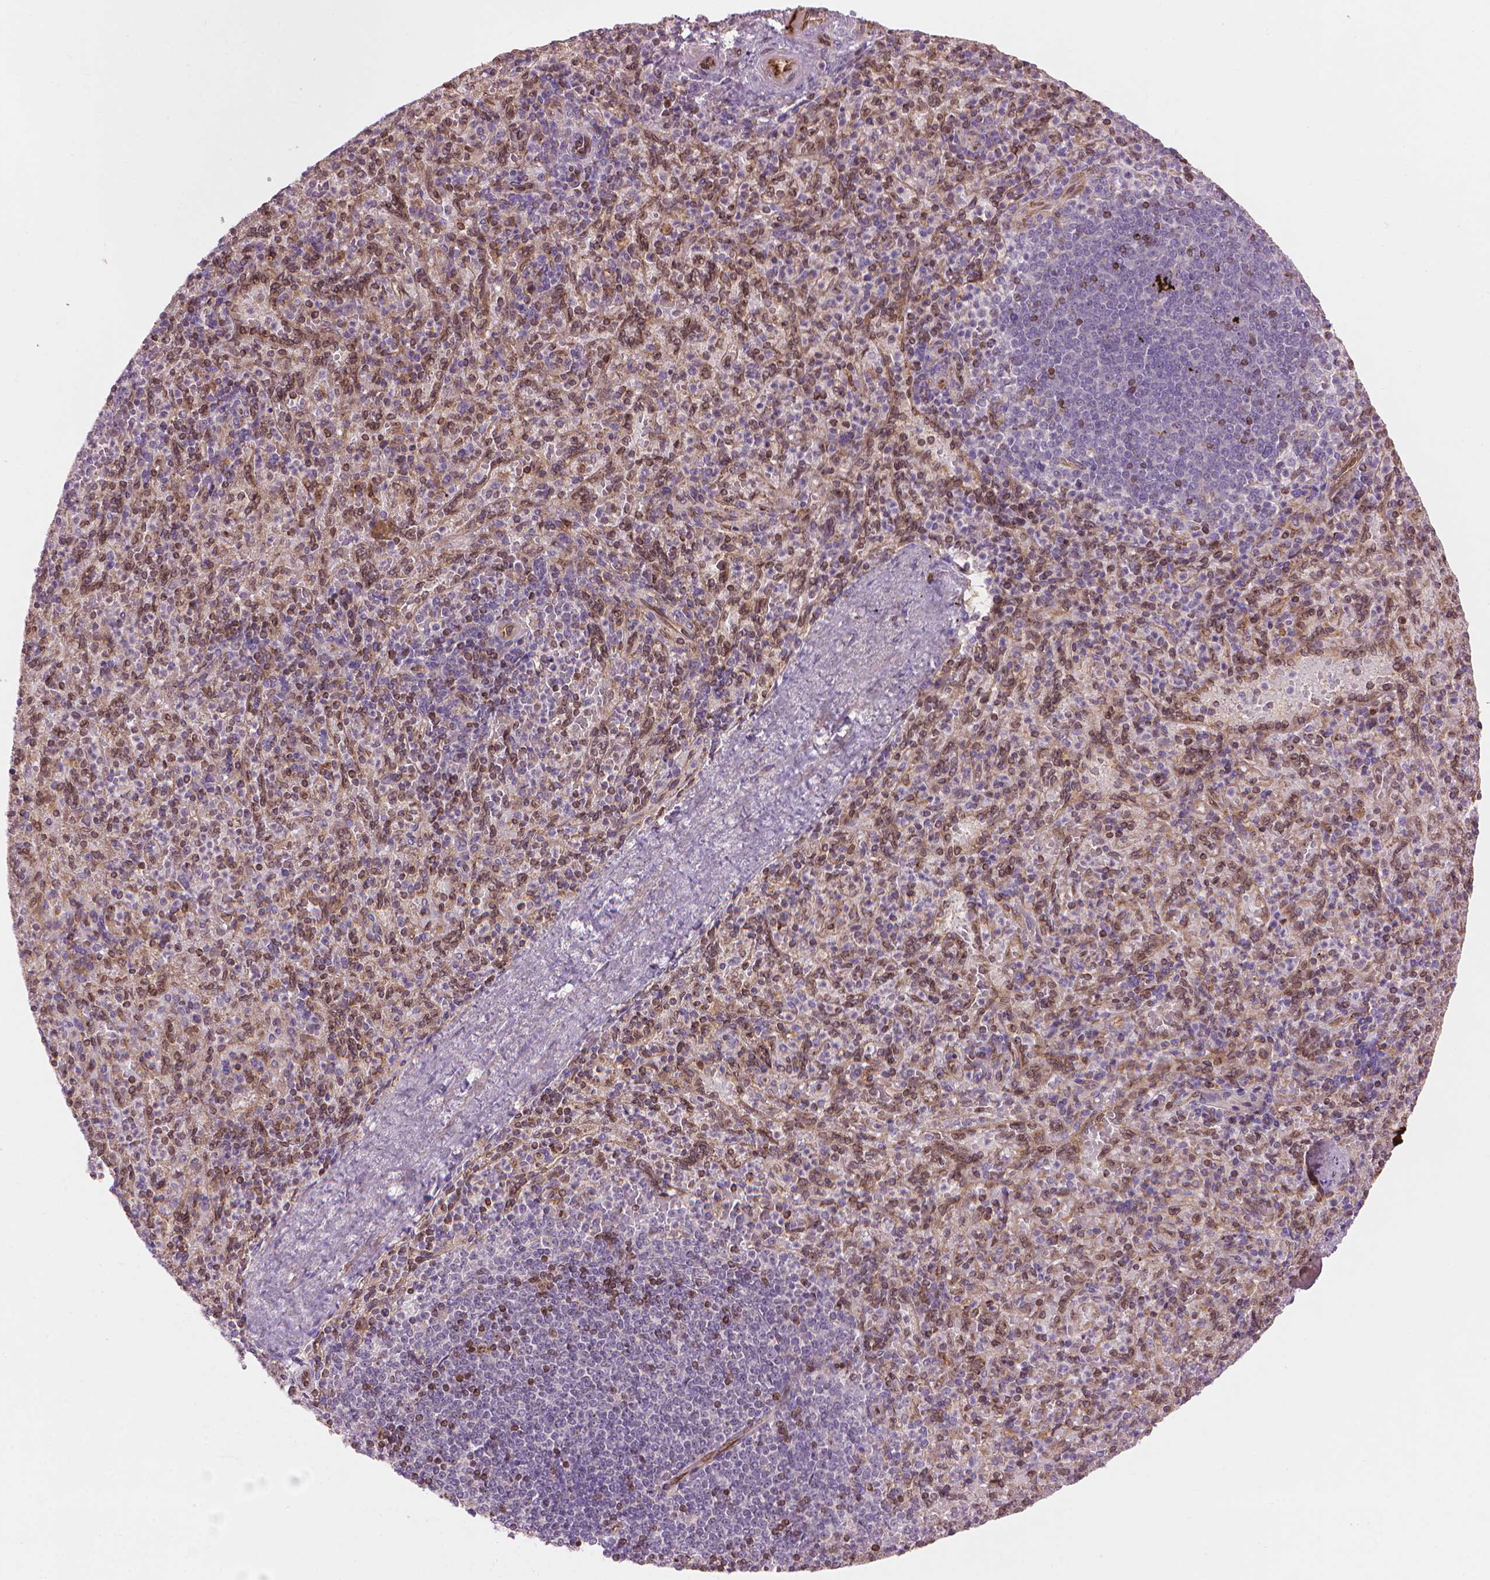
{"staining": {"intensity": "moderate", "quantity": "25%-75%", "location": "cytoplasmic/membranous,nuclear"}, "tissue": "spleen", "cell_type": "Cells in red pulp", "image_type": "normal", "snomed": [{"axis": "morphology", "description": "Normal tissue, NOS"}, {"axis": "topography", "description": "Spleen"}], "caption": "Immunohistochemistry (IHC) of unremarkable spleen shows medium levels of moderate cytoplasmic/membranous,nuclear staining in approximately 25%-75% of cells in red pulp.", "gene": "SMC2", "patient": {"sex": "female", "age": 74}}